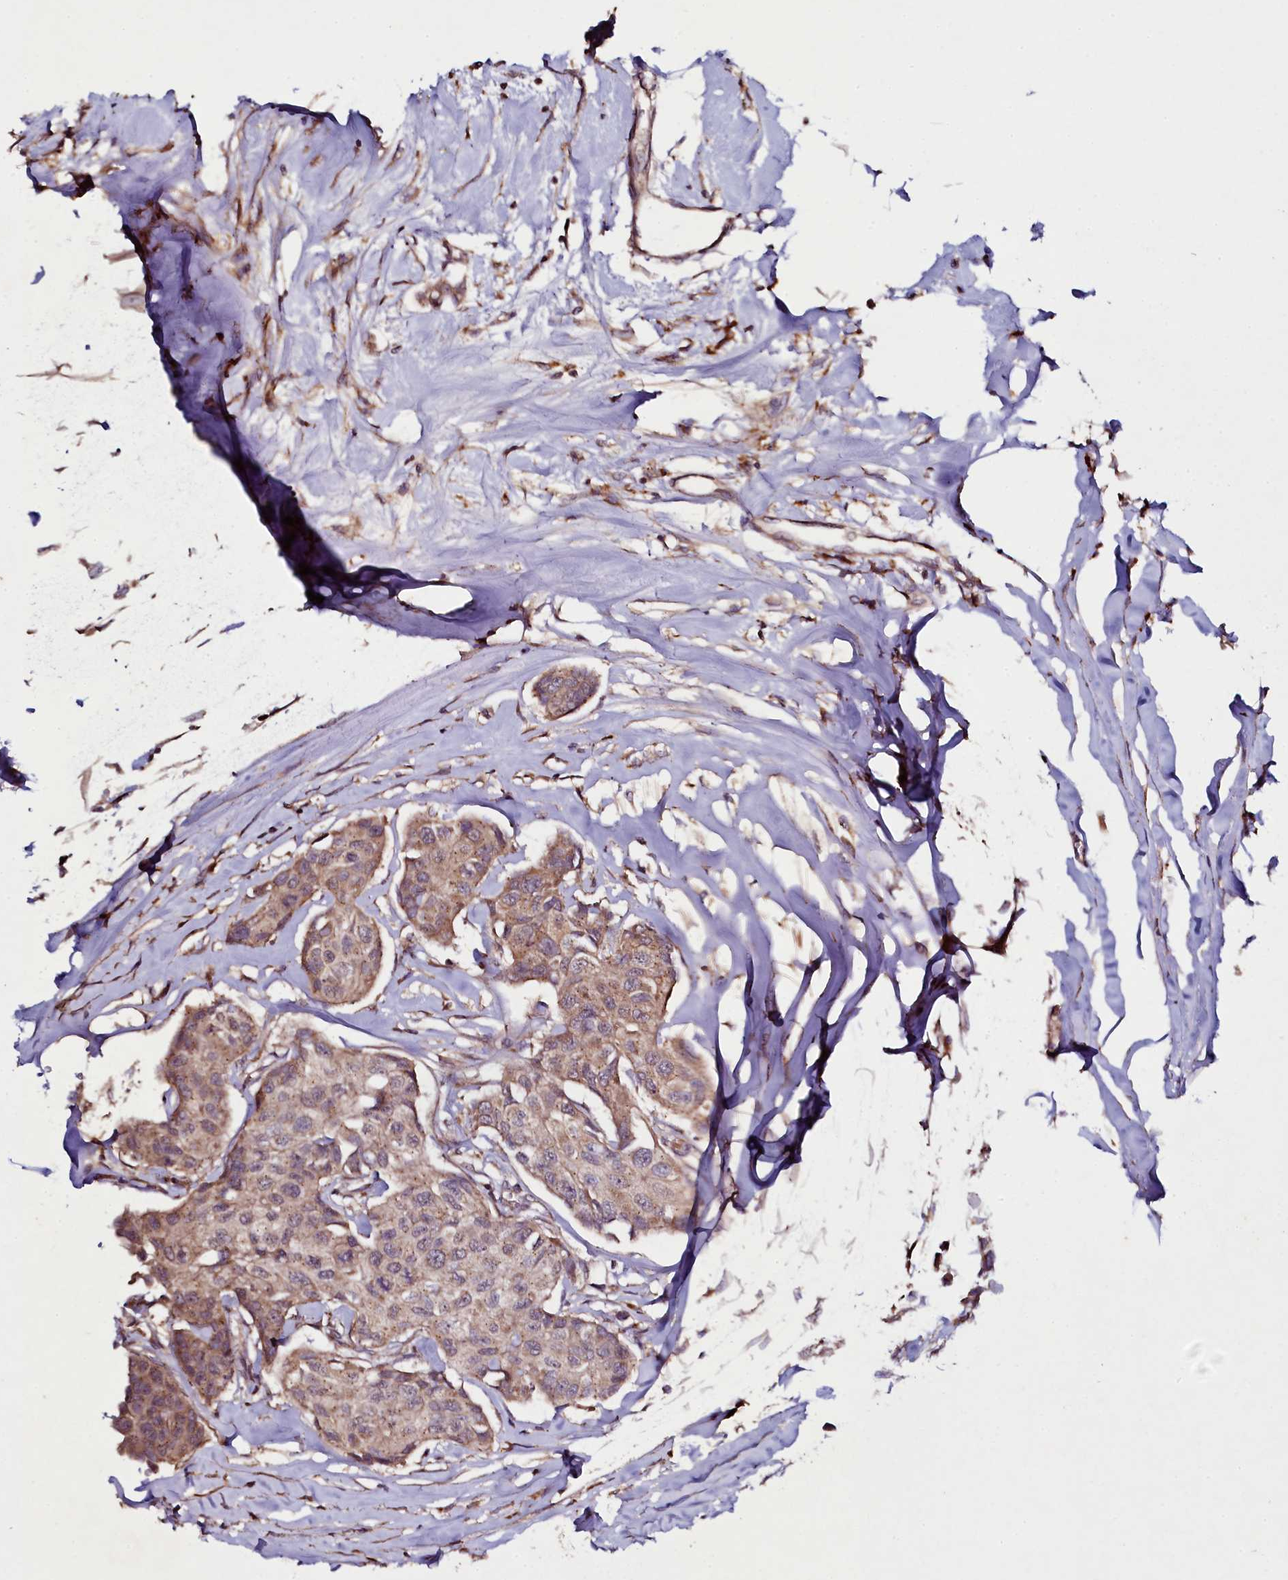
{"staining": {"intensity": "weak", "quantity": ">75%", "location": "cytoplasmic/membranous"}, "tissue": "breast cancer", "cell_type": "Tumor cells", "image_type": "cancer", "snomed": [{"axis": "morphology", "description": "Duct carcinoma"}, {"axis": "topography", "description": "Breast"}], "caption": "Human breast cancer (invasive ductal carcinoma) stained with a protein marker demonstrates weak staining in tumor cells.", "gene": "SEC24C", "patient": {"sex": "female", "age": 80}}